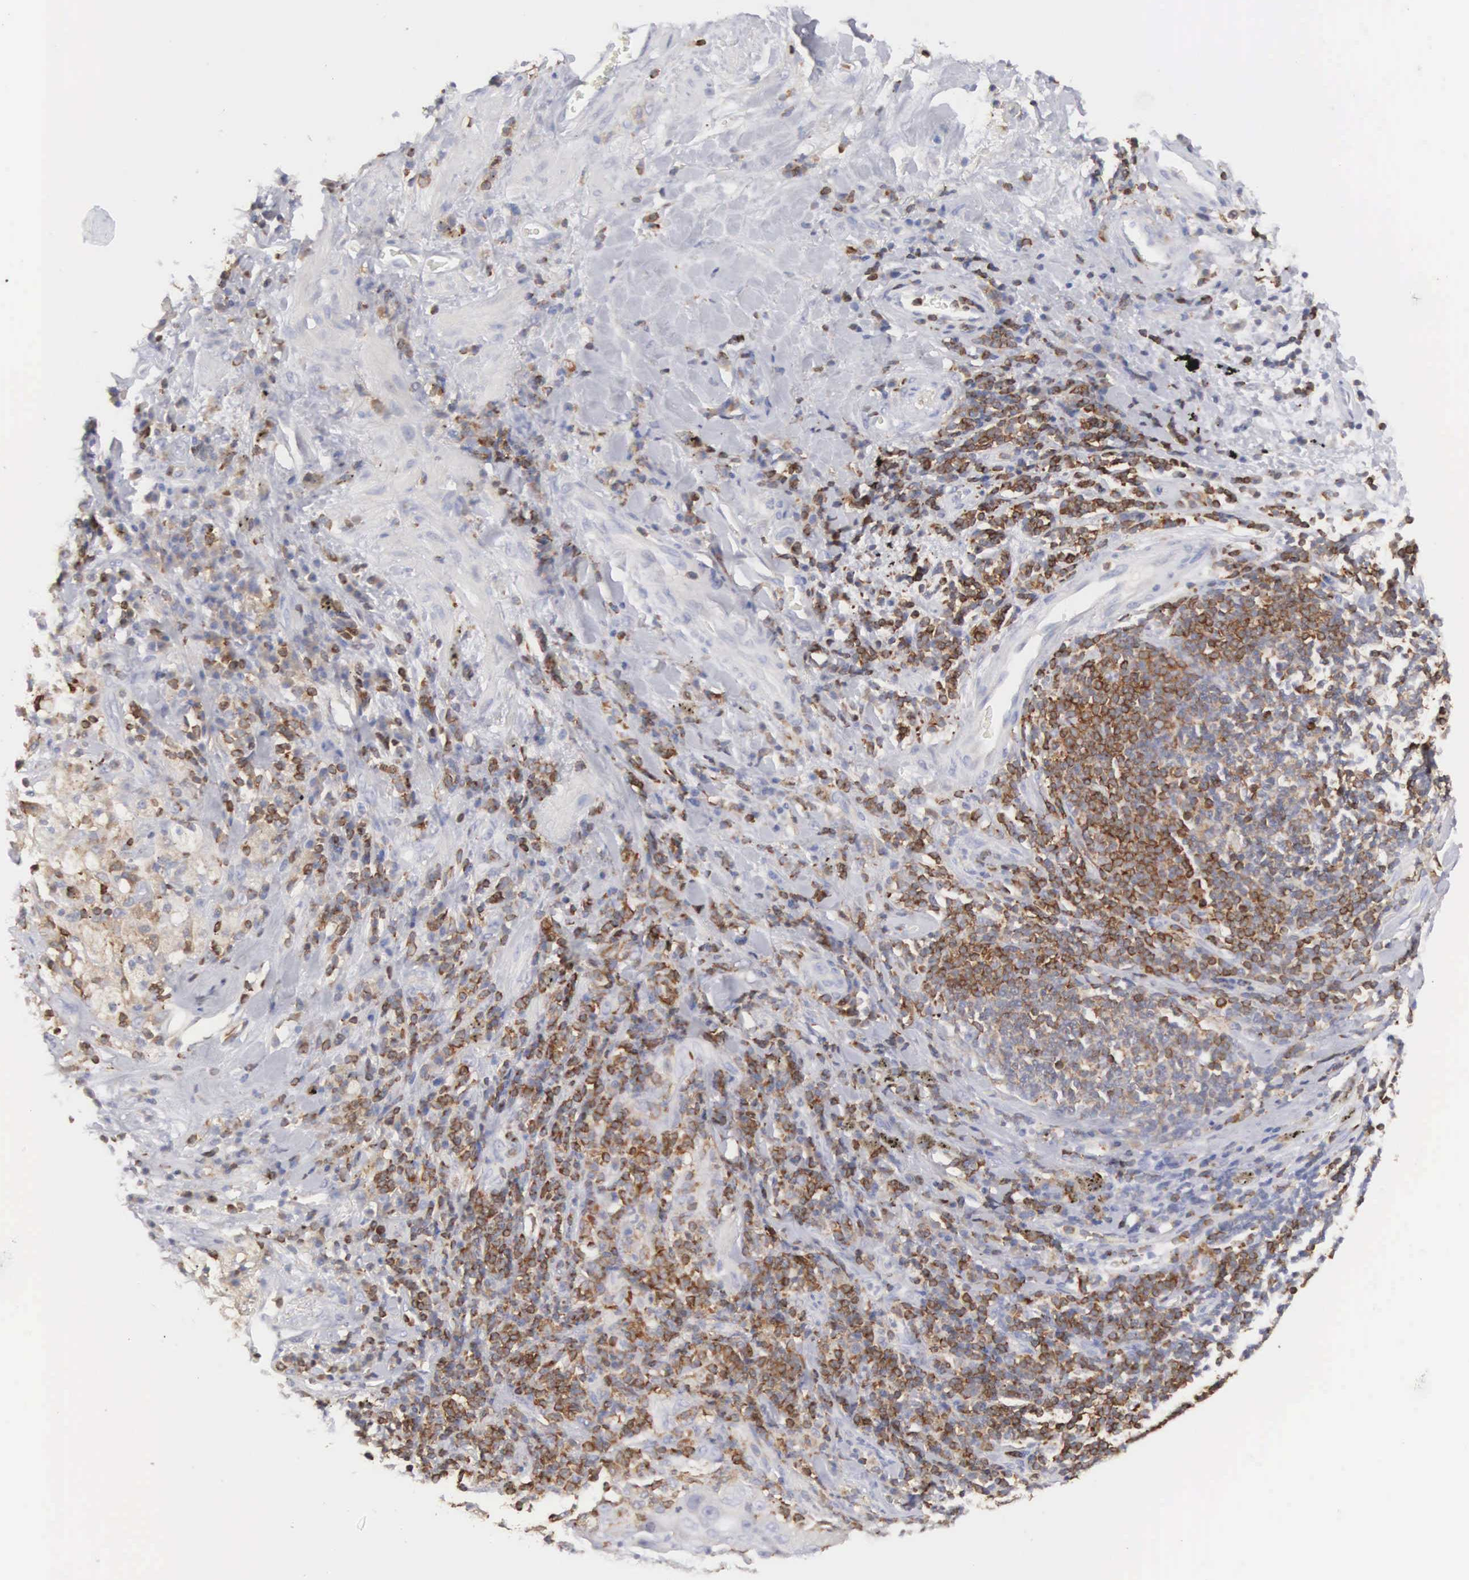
{"staining": {"intensity": "weak", "quantity": "<25%", "location": "cytoplasmic/membranous"}, "tissue": "lung cancer", "cell_type": "Tumor cells", "image_type": "cancer", "snomed": [{"axis": "morphology", "description": "Squamous cell carcinoma, NOS"}, {"axis": "topography", "description": "Lung"}], "caption": "A micrograph of human lung cancer is negative for staining in tumor cells.", "gene": "SH3BP1", "patient": {"sex": "male", "age": 64}}